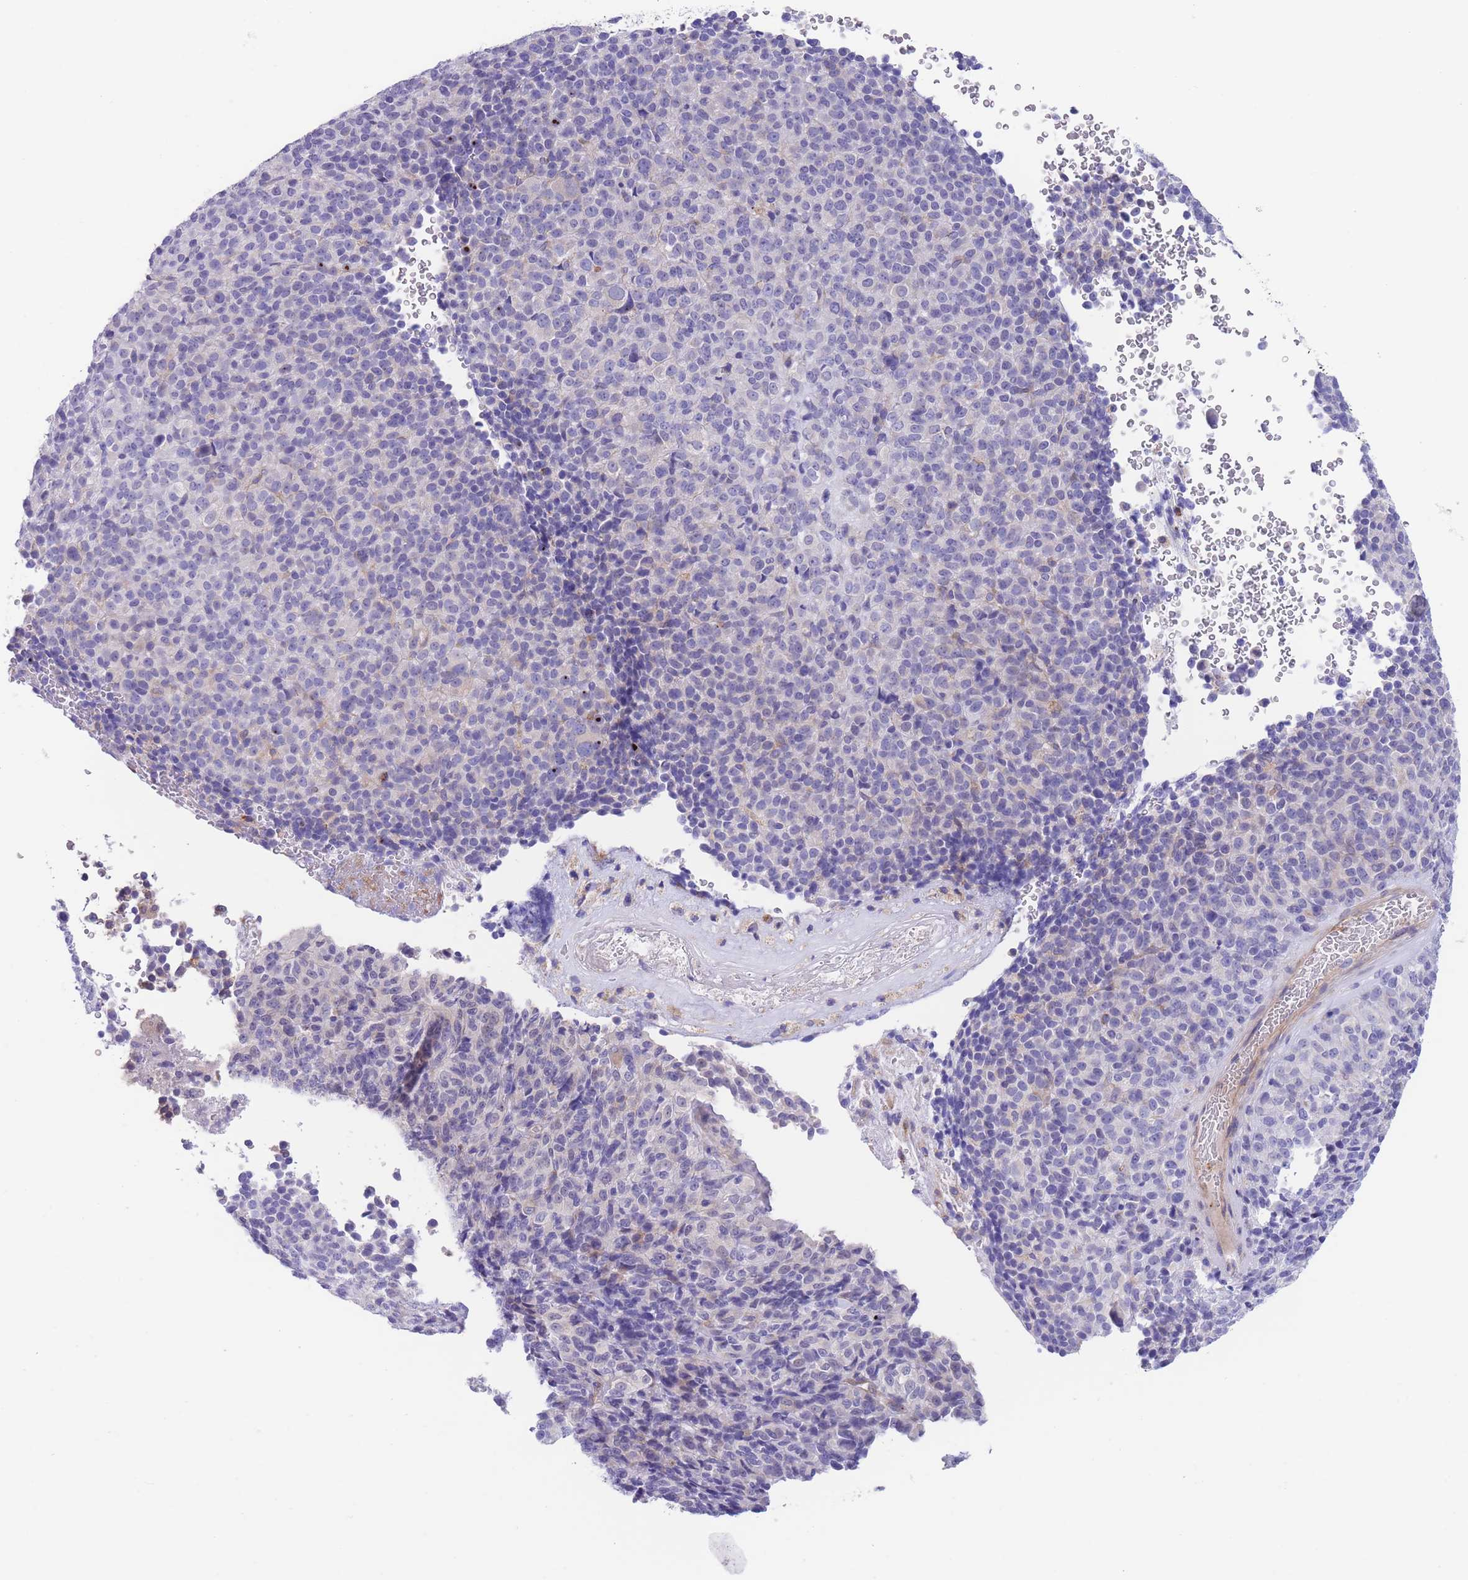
{"staining": {"intensity": "negative", "quantity": "none", "location": "none"}, "tissue": "melanoma", "cell_type": "Tumor cells", "image_type": "cancer", "snomed": [{"axis": "morphology", "description": "Malignant melanoma, Metastatic site"}, {"axis": "topography", "description": "Brain"}], "caption": "This is an IHC image of melanoma. There is no expression in tumor cells.", "gene": "DET1", "patient": {"sex": "female", "age": 56}}